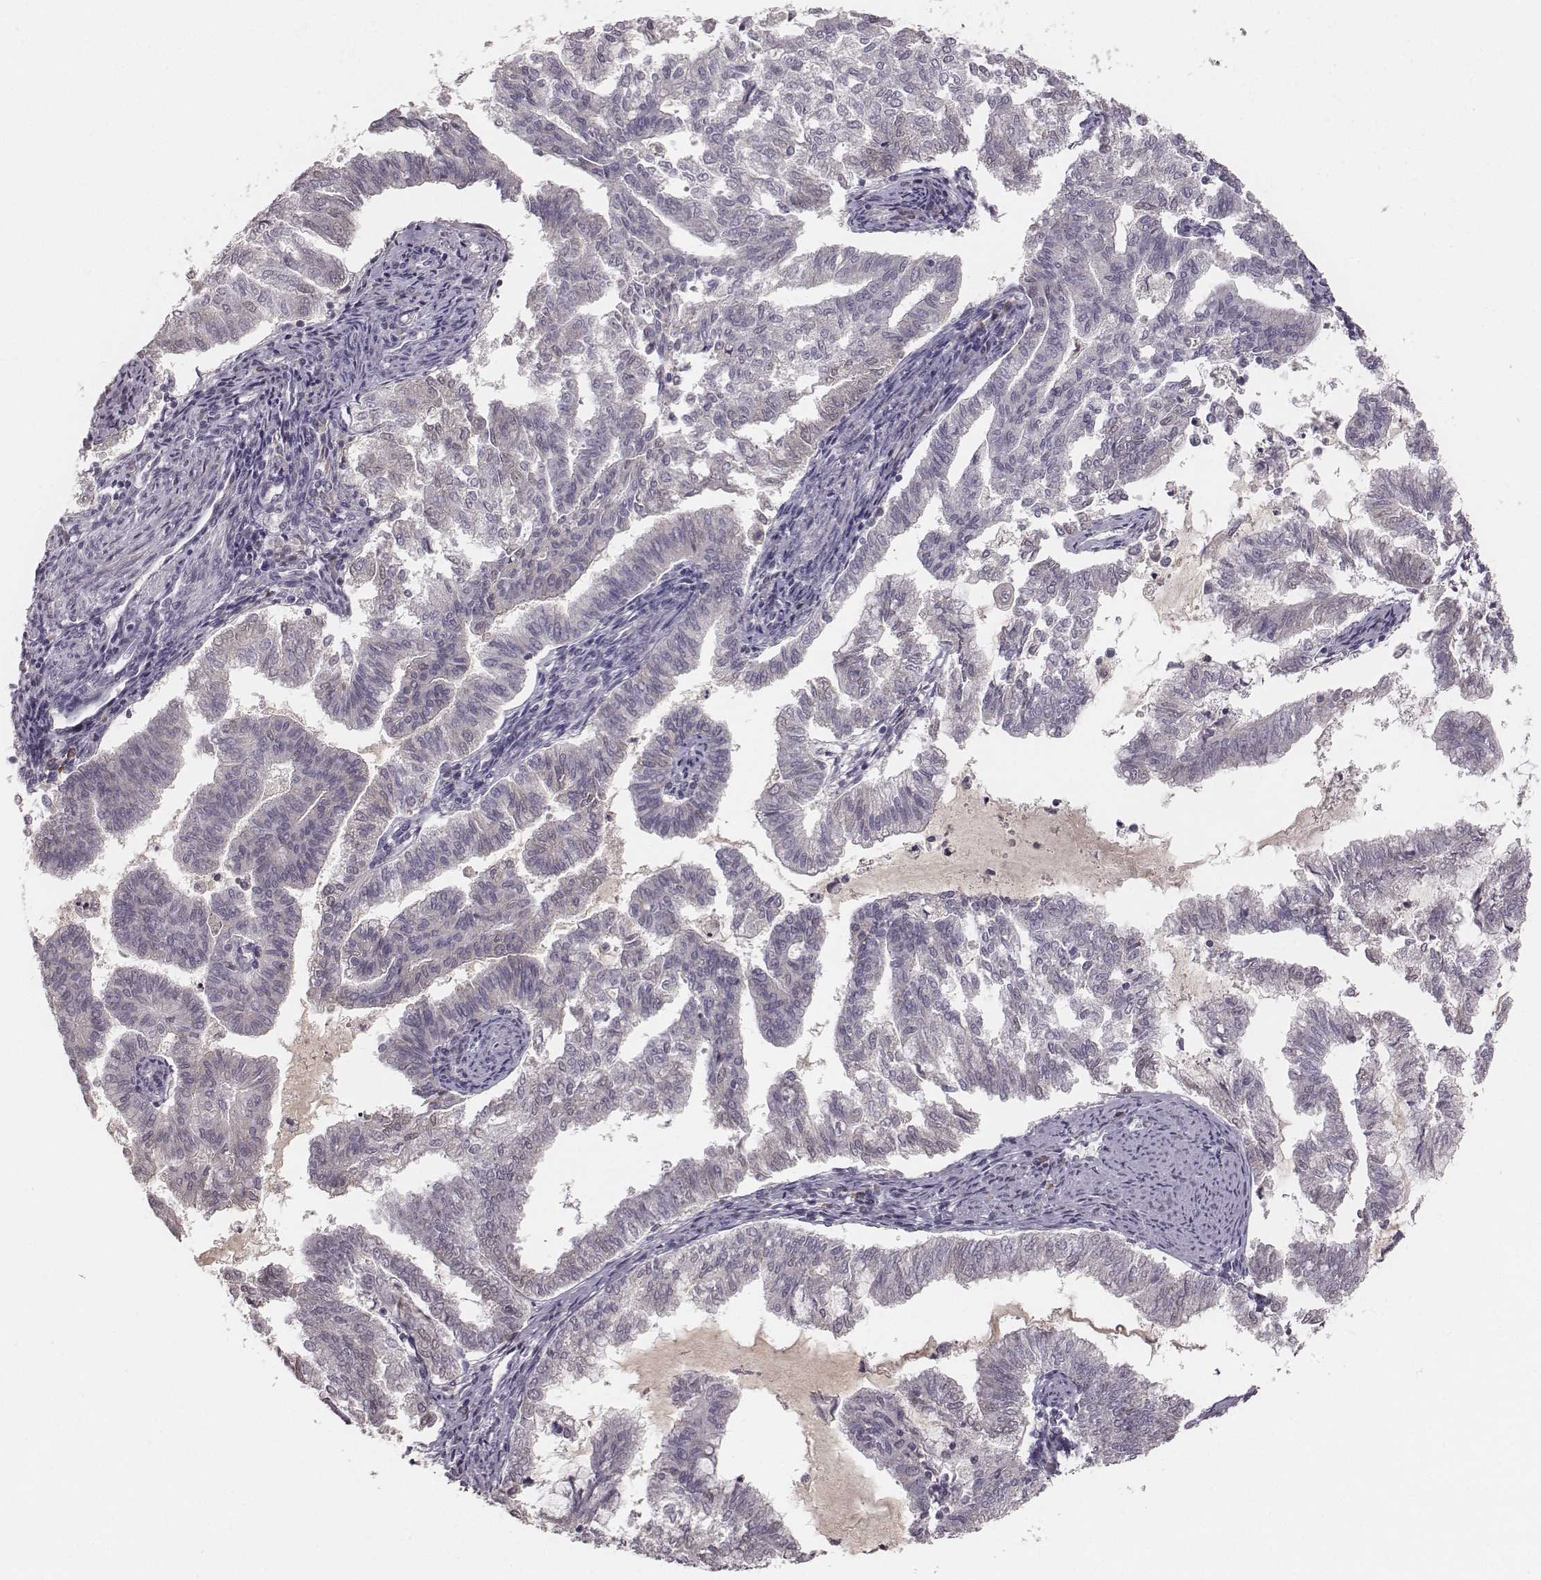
{"staining": {"intensity": "negative", "quantity": "none", "location": "none"}, "tissue": "endometrial cancer", "cell_type": "Tumor cells", "image_type": "cancer", "snomed": [{"axis": "morphology", "description": "Adenocarcinoma, NOS"}, {"axis": "topography", "description": "Endometrium"}], "caption": "This histopathology image is of endometrial adenocarcinoma stained with immunohistochemistry to label a protein in brown with the nuclei are counter-stained blue. There is no expression in tumor cells.", "gene": "LY6K", "patient": {"sex": "female", "age": 79}}